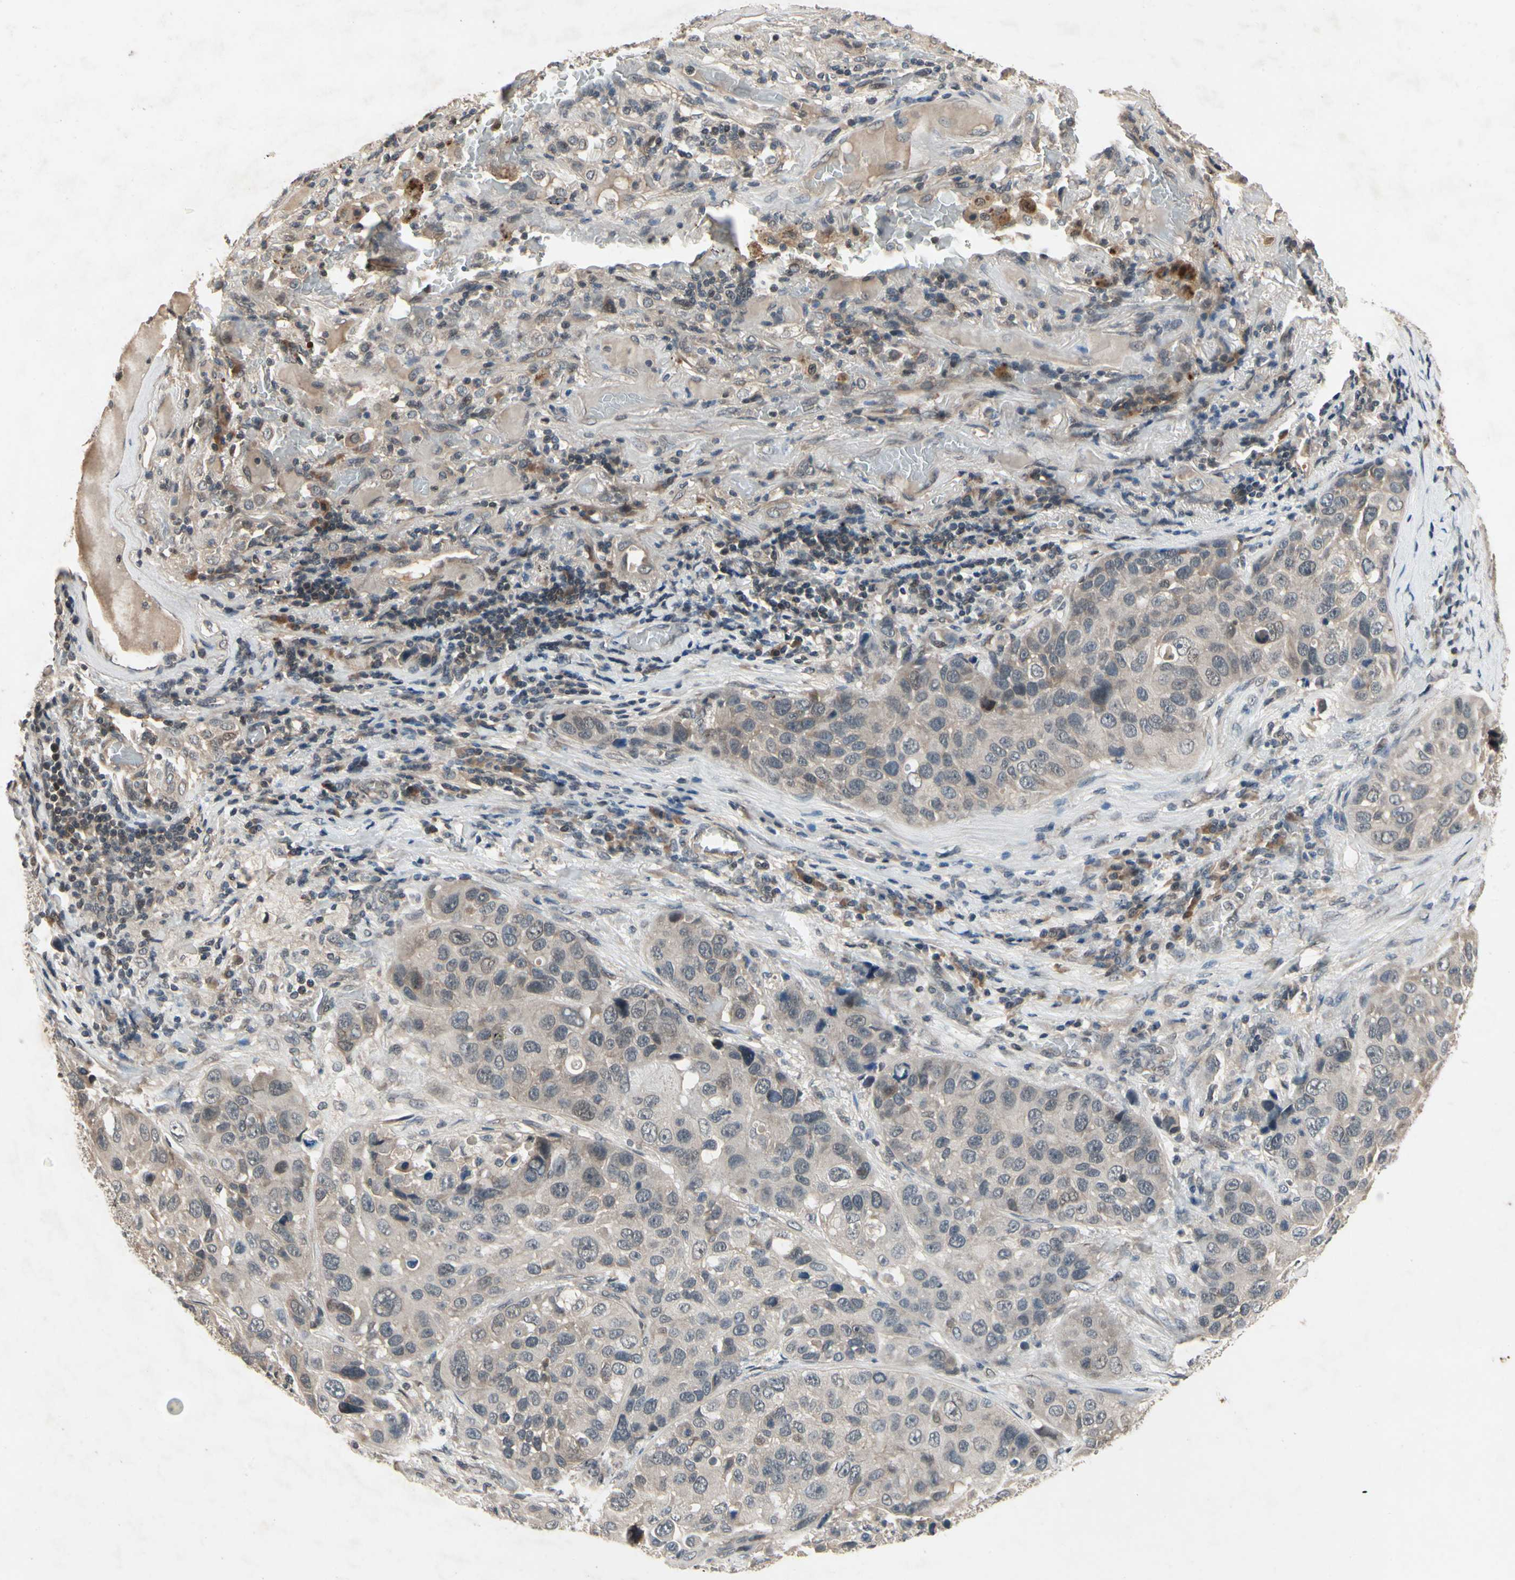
{"staining": {"intensity": "weak", "quantity": "<25%", "location": "cytoplasmic/membranous"}, "tissue": "lung cancer", "cell_type": "Tumor cells", "image_type": "cancer", "snomed": [{"axis": "morphology", "description": "Squamous cell carcinoma, NOS"}, {"axis": "topography", "description": "Lung"}], "caption": "Immunohistochemistry (IHC) micrograph of lung squamous cell carcinoma stained for a protein (brown), which reveals no staining in tumor cells.", "gene": "DPY19L3", "patient": {"sex": "male", "age": 57}}